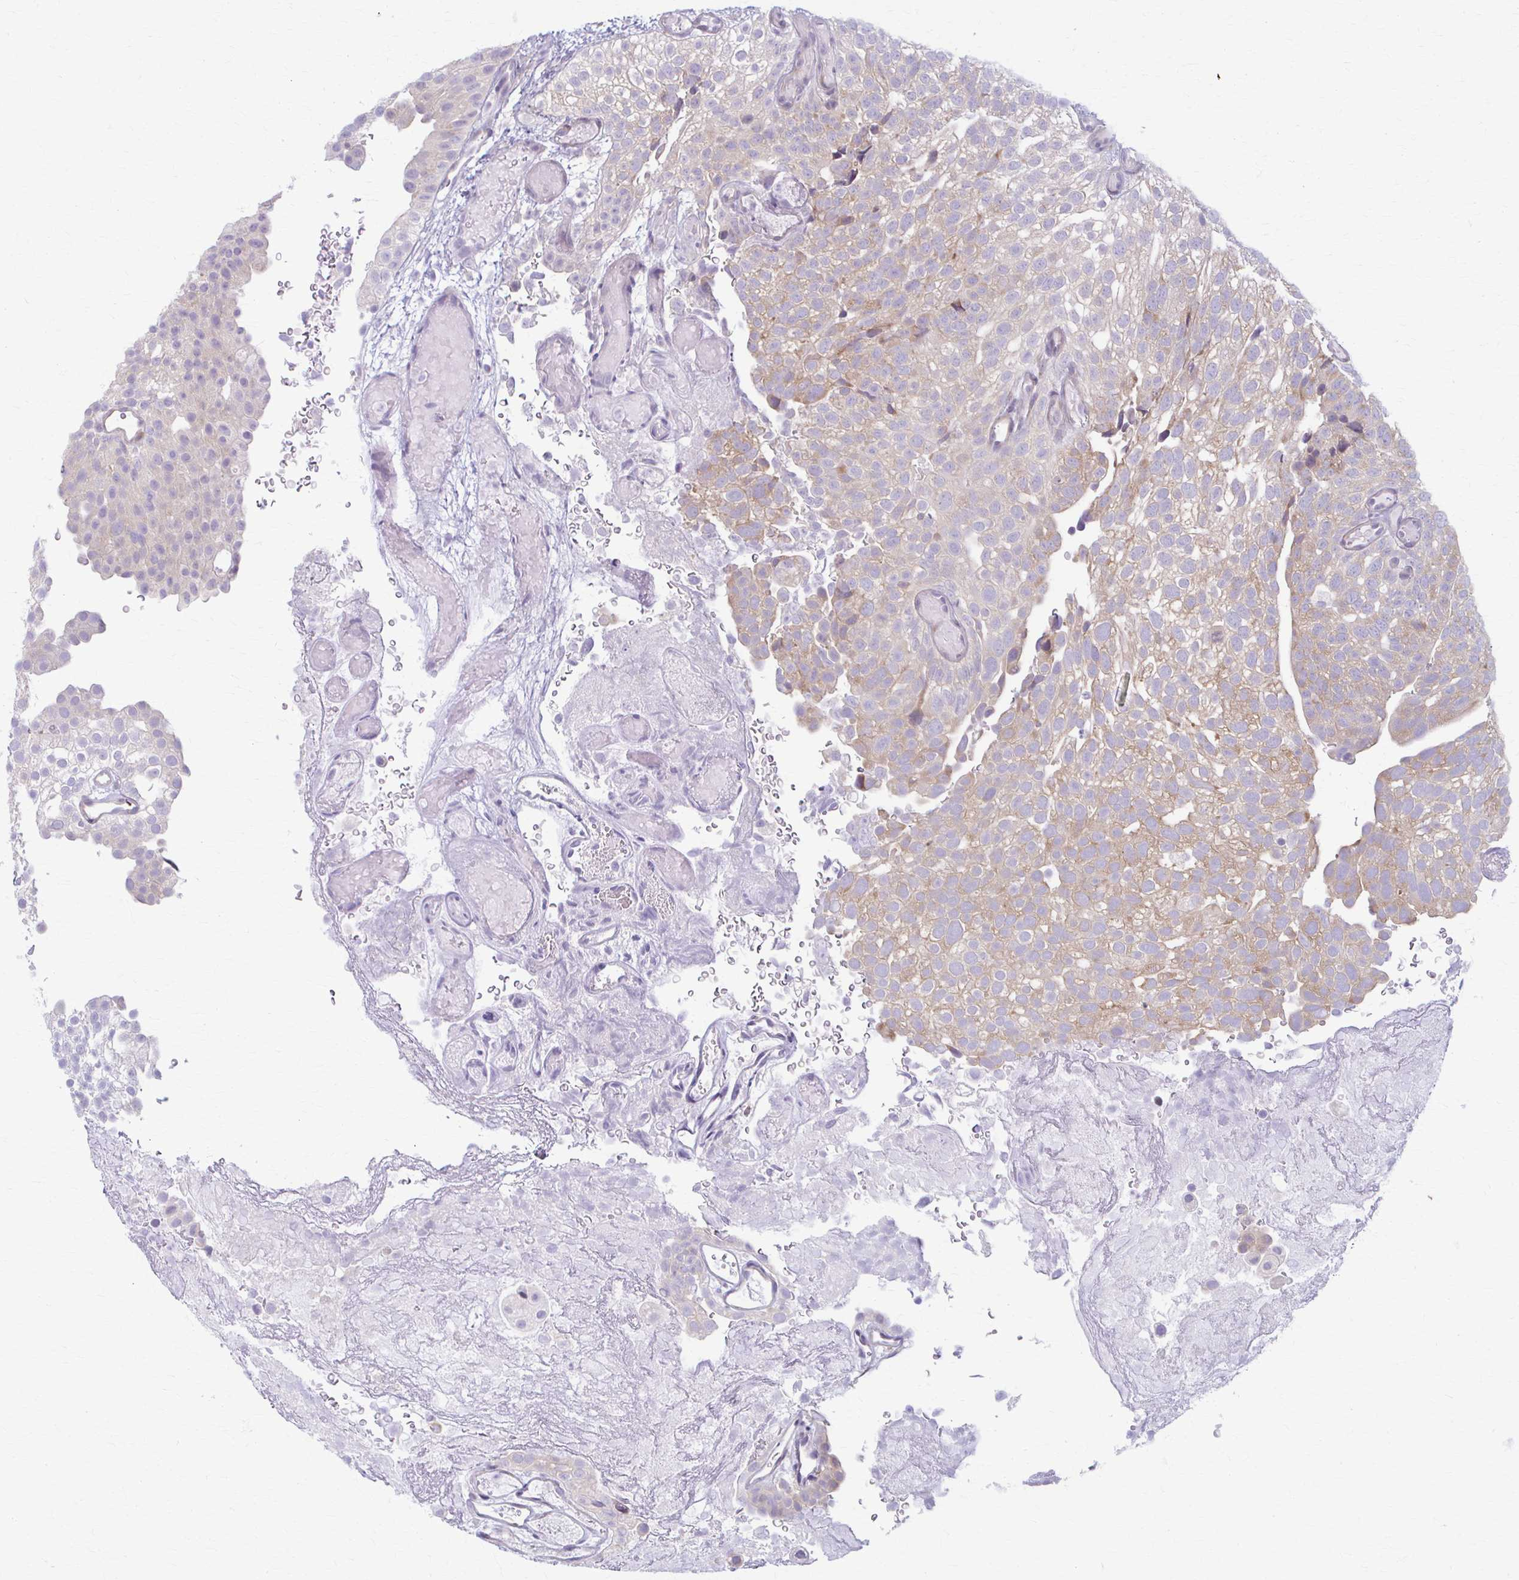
{"staining": {"intensity": "moderate", "quantity": "<25%", "location": "cytoplasmic/membranous"}, "tissue": "urothelial cancer", "cell_type": "Tumor cells", "image_type": "cancer", "snomed": [{"axis": "morphology", "description": "Urothelial carcinoma, Low grade"}, {"axis": "topography", "description": "Urinary bladder"}], "caption": "This photomicrograph demonstrates IHC staining of human urothelial cancer, with low moderate cytoplasmic/membranous positivity in about <25% of tumor cells.", "gene": "PRKRA", "patient": {"sex": "male", "age": 78}}